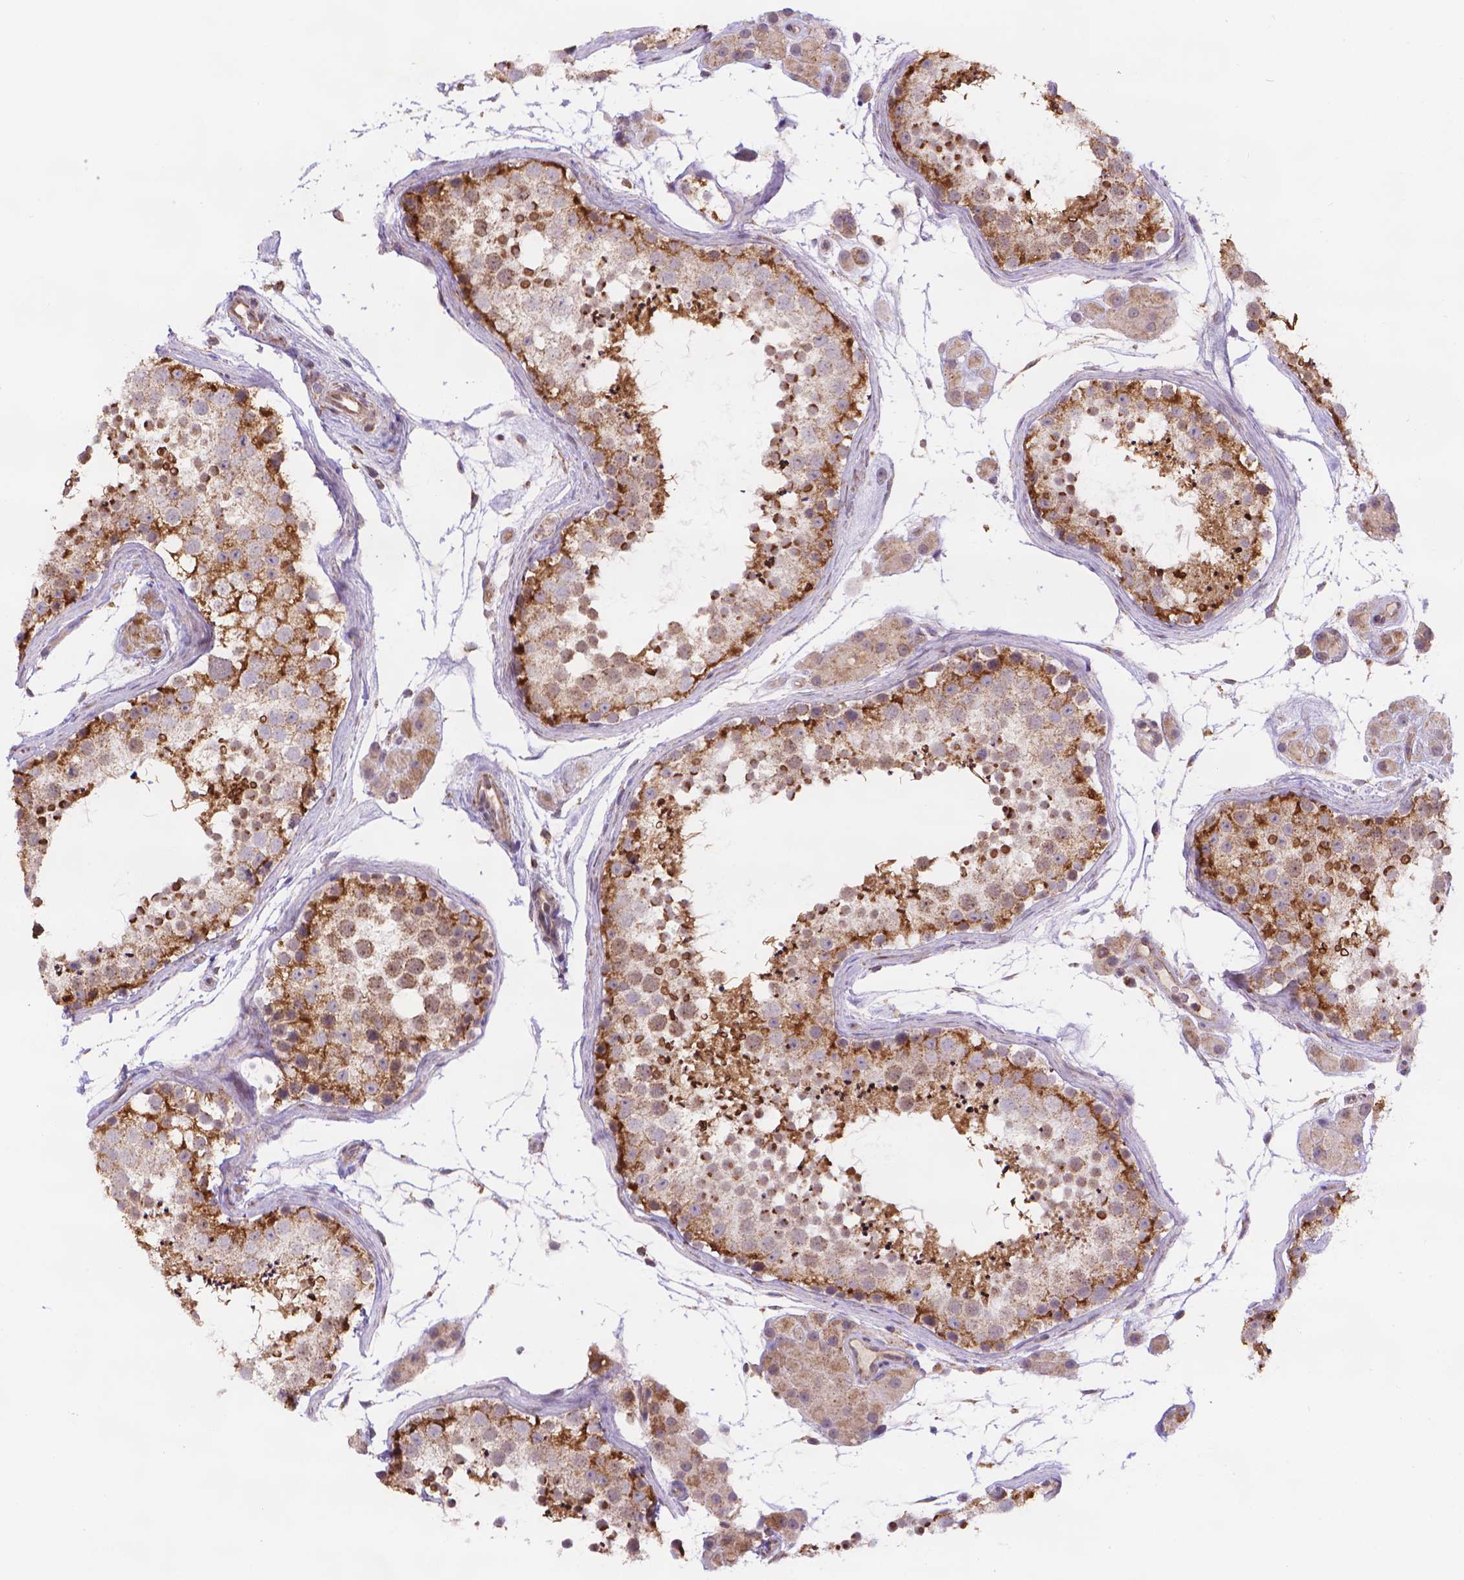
{"staining": {"intensity": "strong", "quantity": "25%-75%", "location": "cytoplasmic/membranous"}, "tissue": "testis", "cell_type": "Cells in seminiferous ducts", "image_type": "normal", "snomed": [{"axis": "morphology", "description": "Normal tissue, NOS"}, {"axis": "topography", "description": "Testis"}], "caption": "High-magnification brightfield microscopy of benign testis stained with DAB (3,3'-diaminobenzidine) (brown) and counterstained with hematoxylin (blue). cells in seminiferous ducts exhibit strong cytoplasmic/membranous staining is present in about25%-75% of cells.", "gene": "CYYR1", "patient": {"sex": "male", "age": 41}}